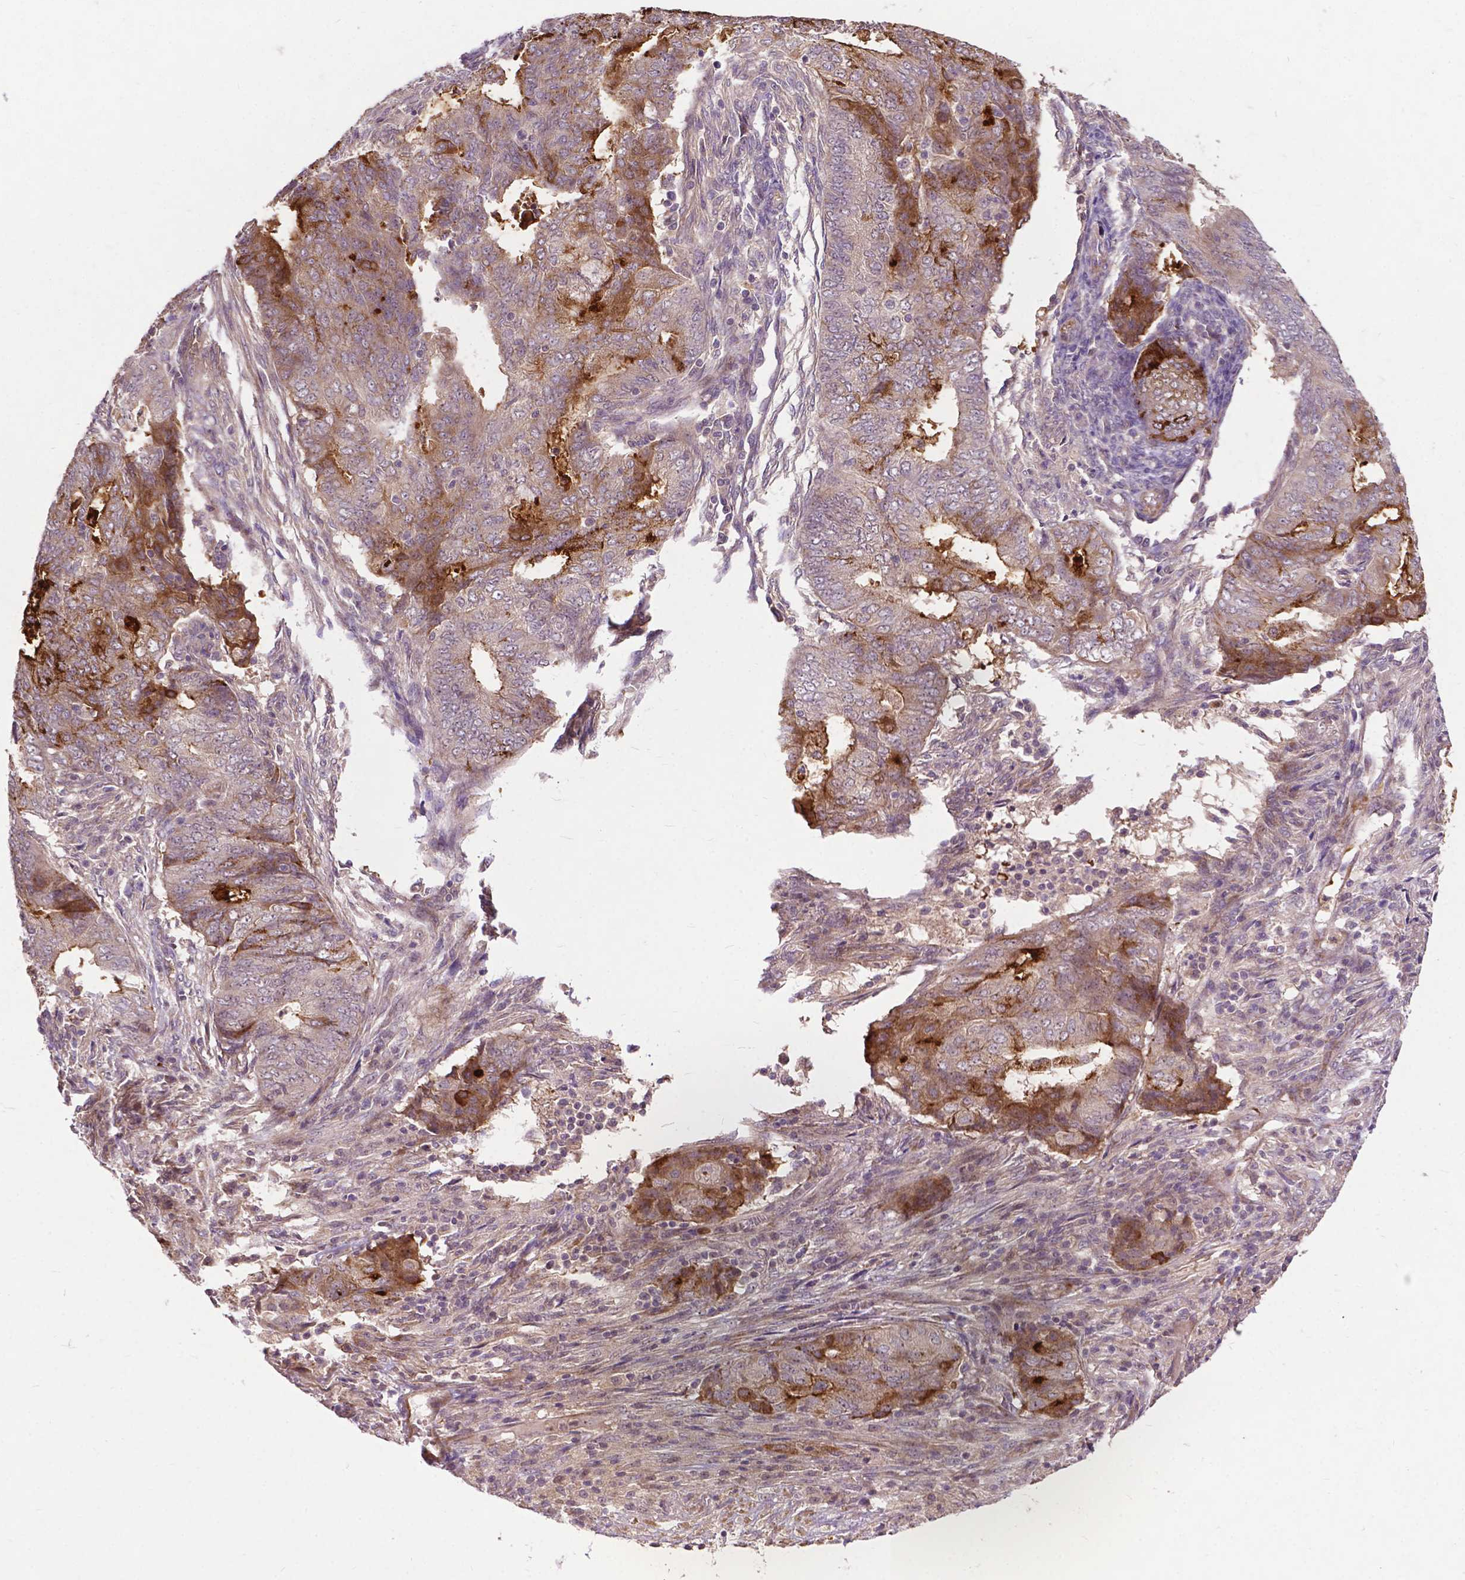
{"staining": {"intensity": "strong", "quantity": "<25%", "location": "cytoplasmic/membranous"}, "tissue": "endometrial cancer", "cell_type": "Tumor cells", "image_type": "cancer", "snomed": [{"axis": "morphology", "description": "Adenocarcinoma, NOS"}, {"axis": "topography", "description": "Endometrium"}], "caption": "Tumor cells reveal medium levels of strong cytoplasmic/membranous positivity in approximately <25% of cells in endometrial adenocarcinoma.", "gene": "PARP3", "patient": {"sex": "female", "age": 62}}